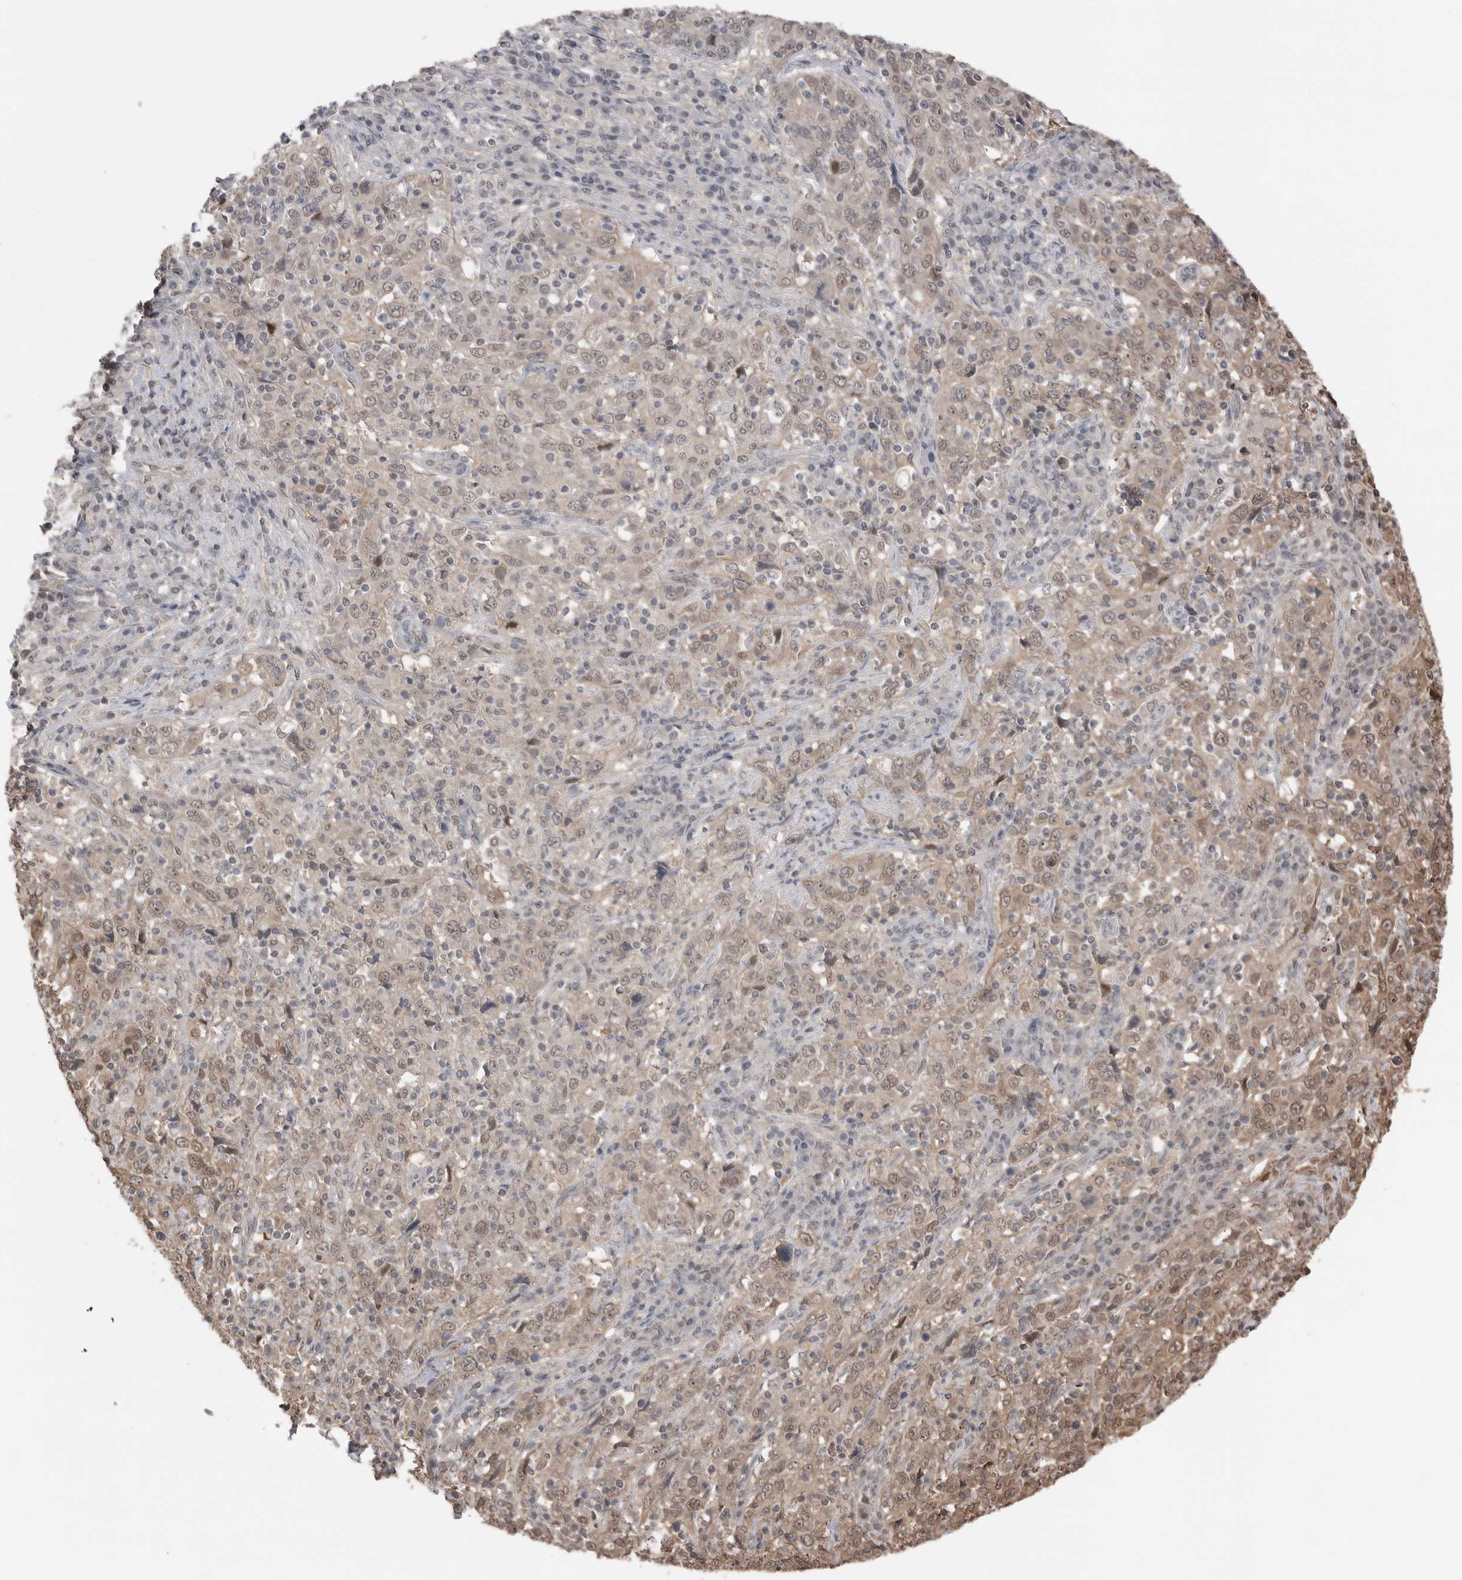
{"staining": {"intensity": "weak", "quantity": ">75%", "location": "cytoplasmic/membranous,nuclear"}, "tissue": "cervical cancer", "cell_type": "Tumor cells", "image_type": "cancer", "snomed": [{"axis": "morphology", "description": "Squamous cell carcinoma, NOS"}, {"axis": "topography", "description": "Cervix"}], "caption": "The histopathology image shows a brown stain indicating the presence of a protein in the cytoplasmic/membranous and nuclear of tumor cells in cervical squamous cell carcinoma.", "gene": "PEAK1", "patient": {"sex": "female", "age": 46}}